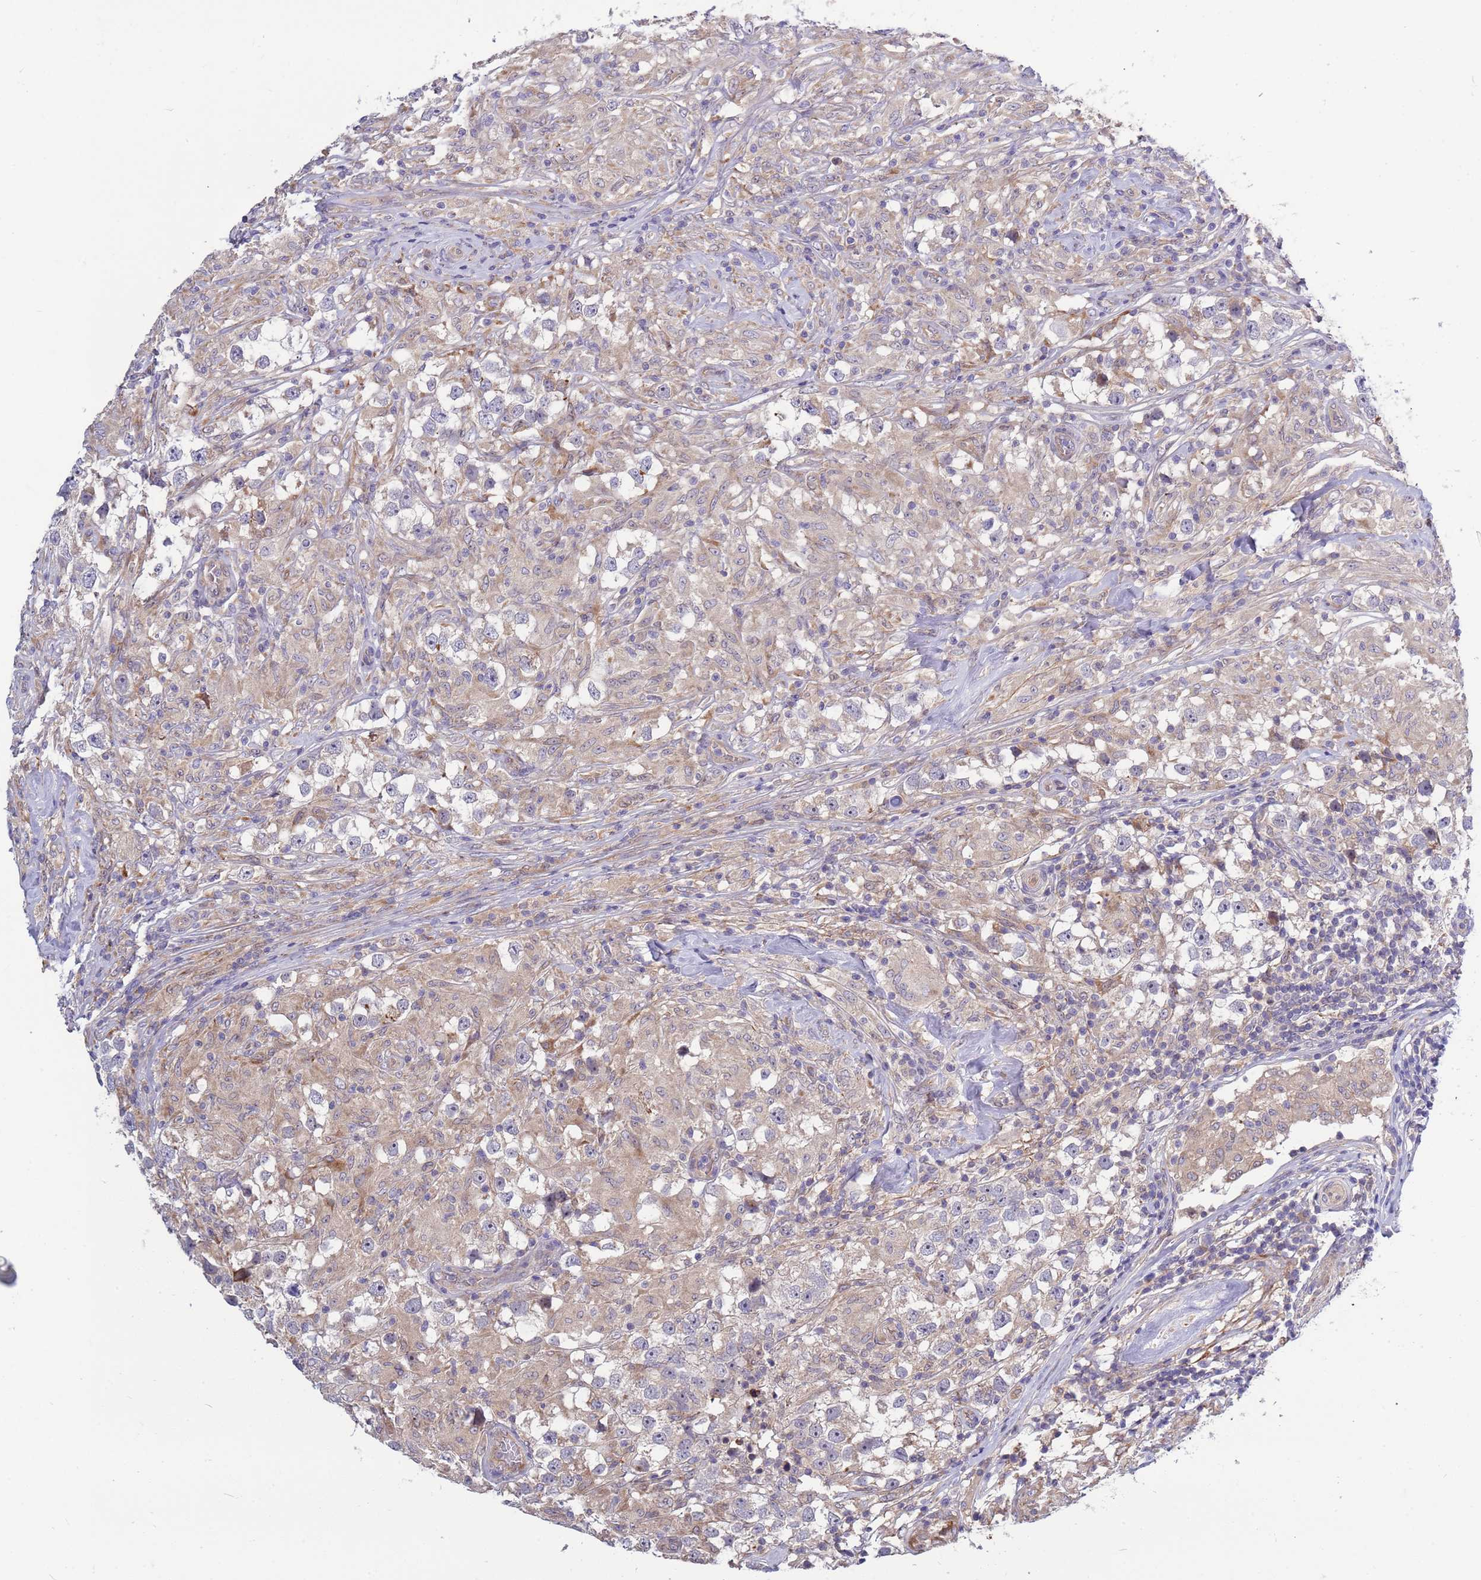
{"staining": {"intensity": "negative", "quantity": "none", "location": "none"}, "tissue": "testis cancer", "cell_type": "Tumor cells", "image_type": "cancer", "snomed": [{"axis": "morphology", "description": "Seminoma, NOS"}, {"axis": "topography", "description": "Testis"}], "caption": "DAB immunohistochemical staining of testis cancer demonstrates no significant staining in tumor cells. (DAB (3,3'-diaminobenzidine) immunohistochemistry (IHC) visualized using brightfield microscopy, high magnification).", "gene": "RAPGEF4", "patient": {"sex": "male", "age": 46}}